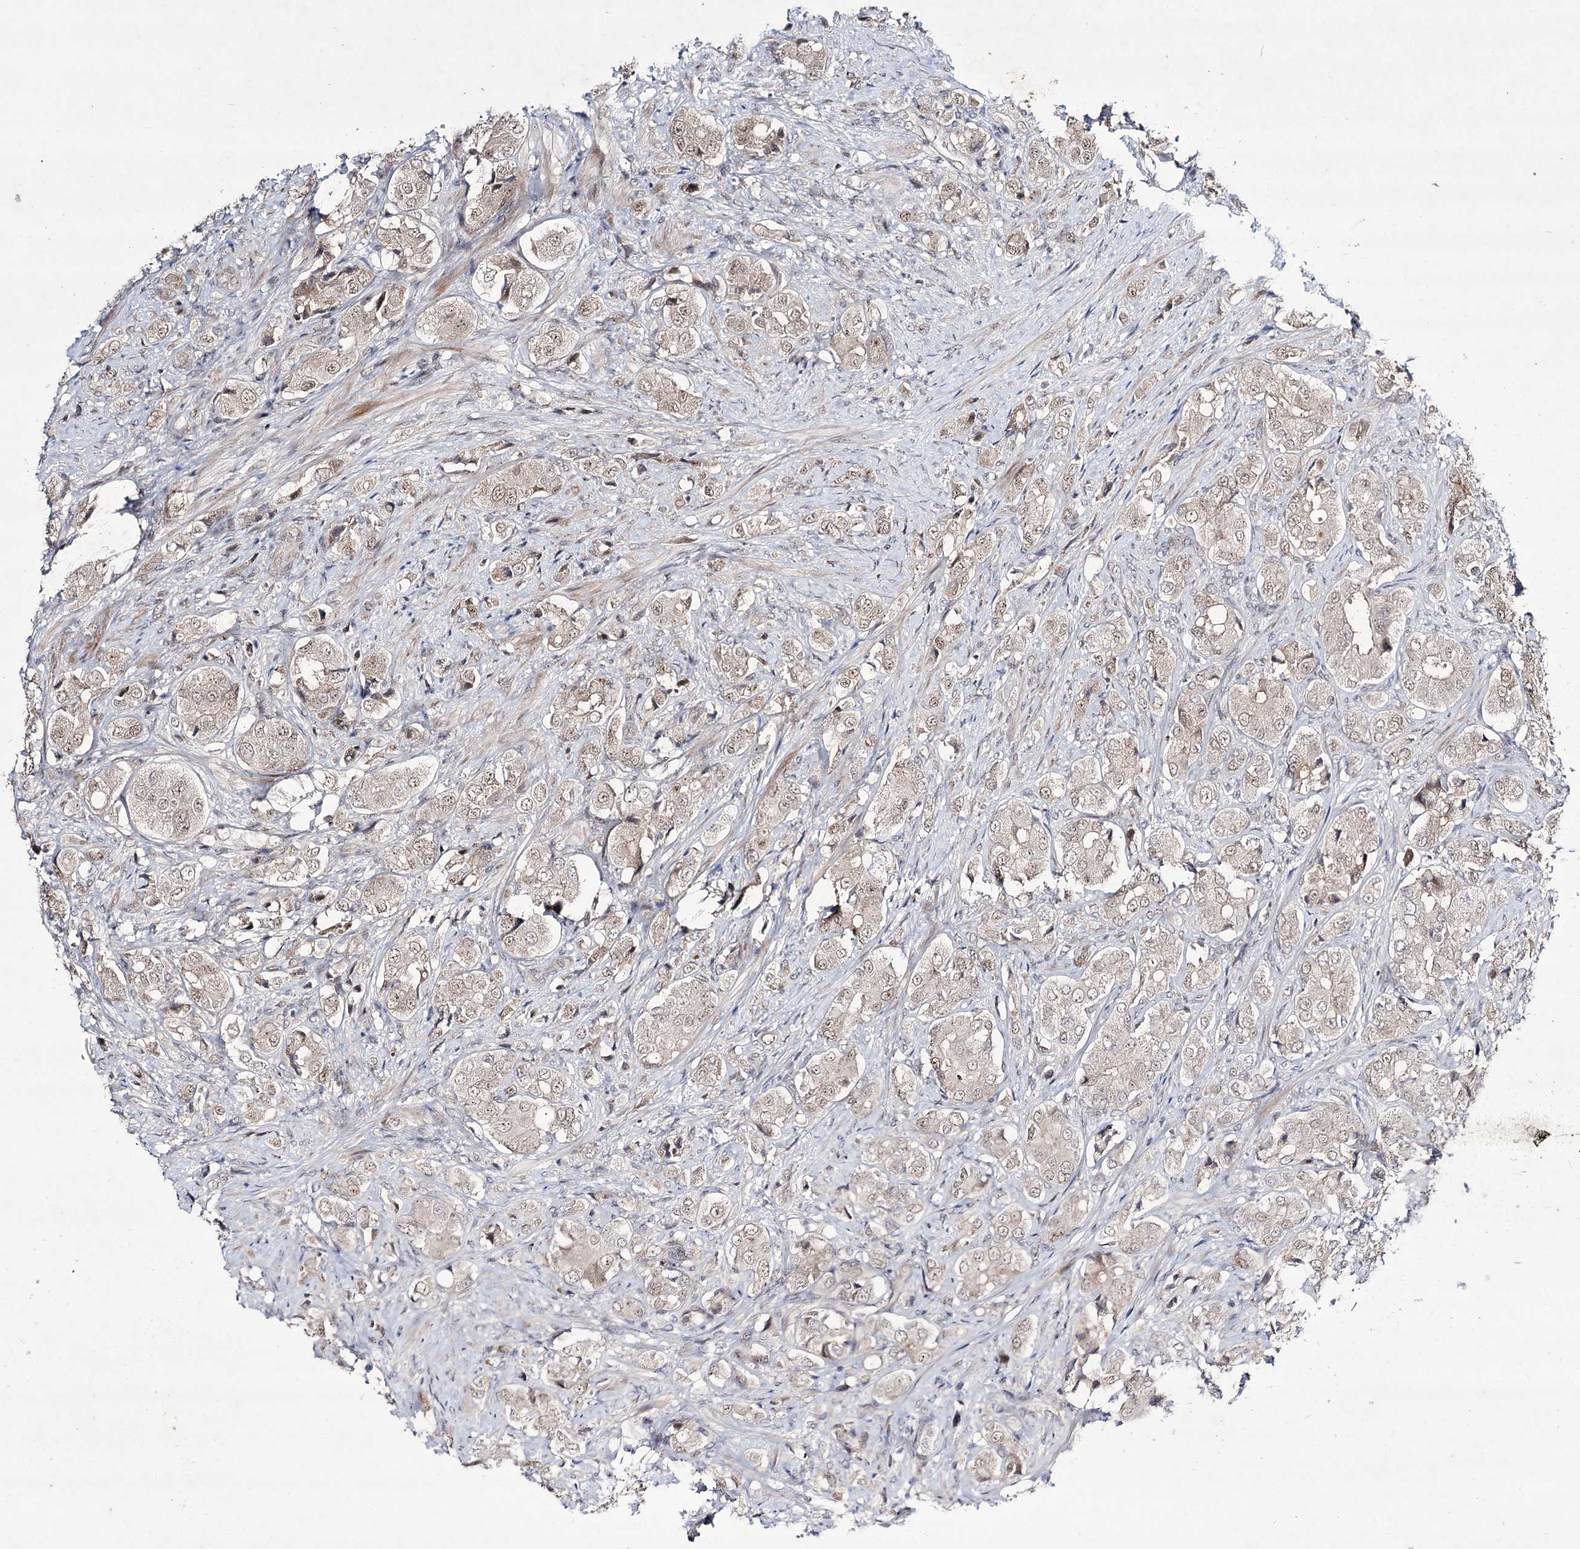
{"staining": {"intensity": "weak", "quantity": "25%-75%", "location": "cytoplasmic/membranous,nuclear"}, "tissue": "prostate cancer", "cell_type": "Tumor cells", "image_type": "cancer", "snomed": [{"axis": "morphology", "description": "Adenocarcinoma, High grade"}, {"axis": "topography", "description": "Prostate"}], "caption": "A brown stain shows weak cytoplasmic/membranous and nuclear expression of a protein in prostate cancer tumor cells.", "gene": "HOXC11", "patient": {"sex": "male", "age": 65}}